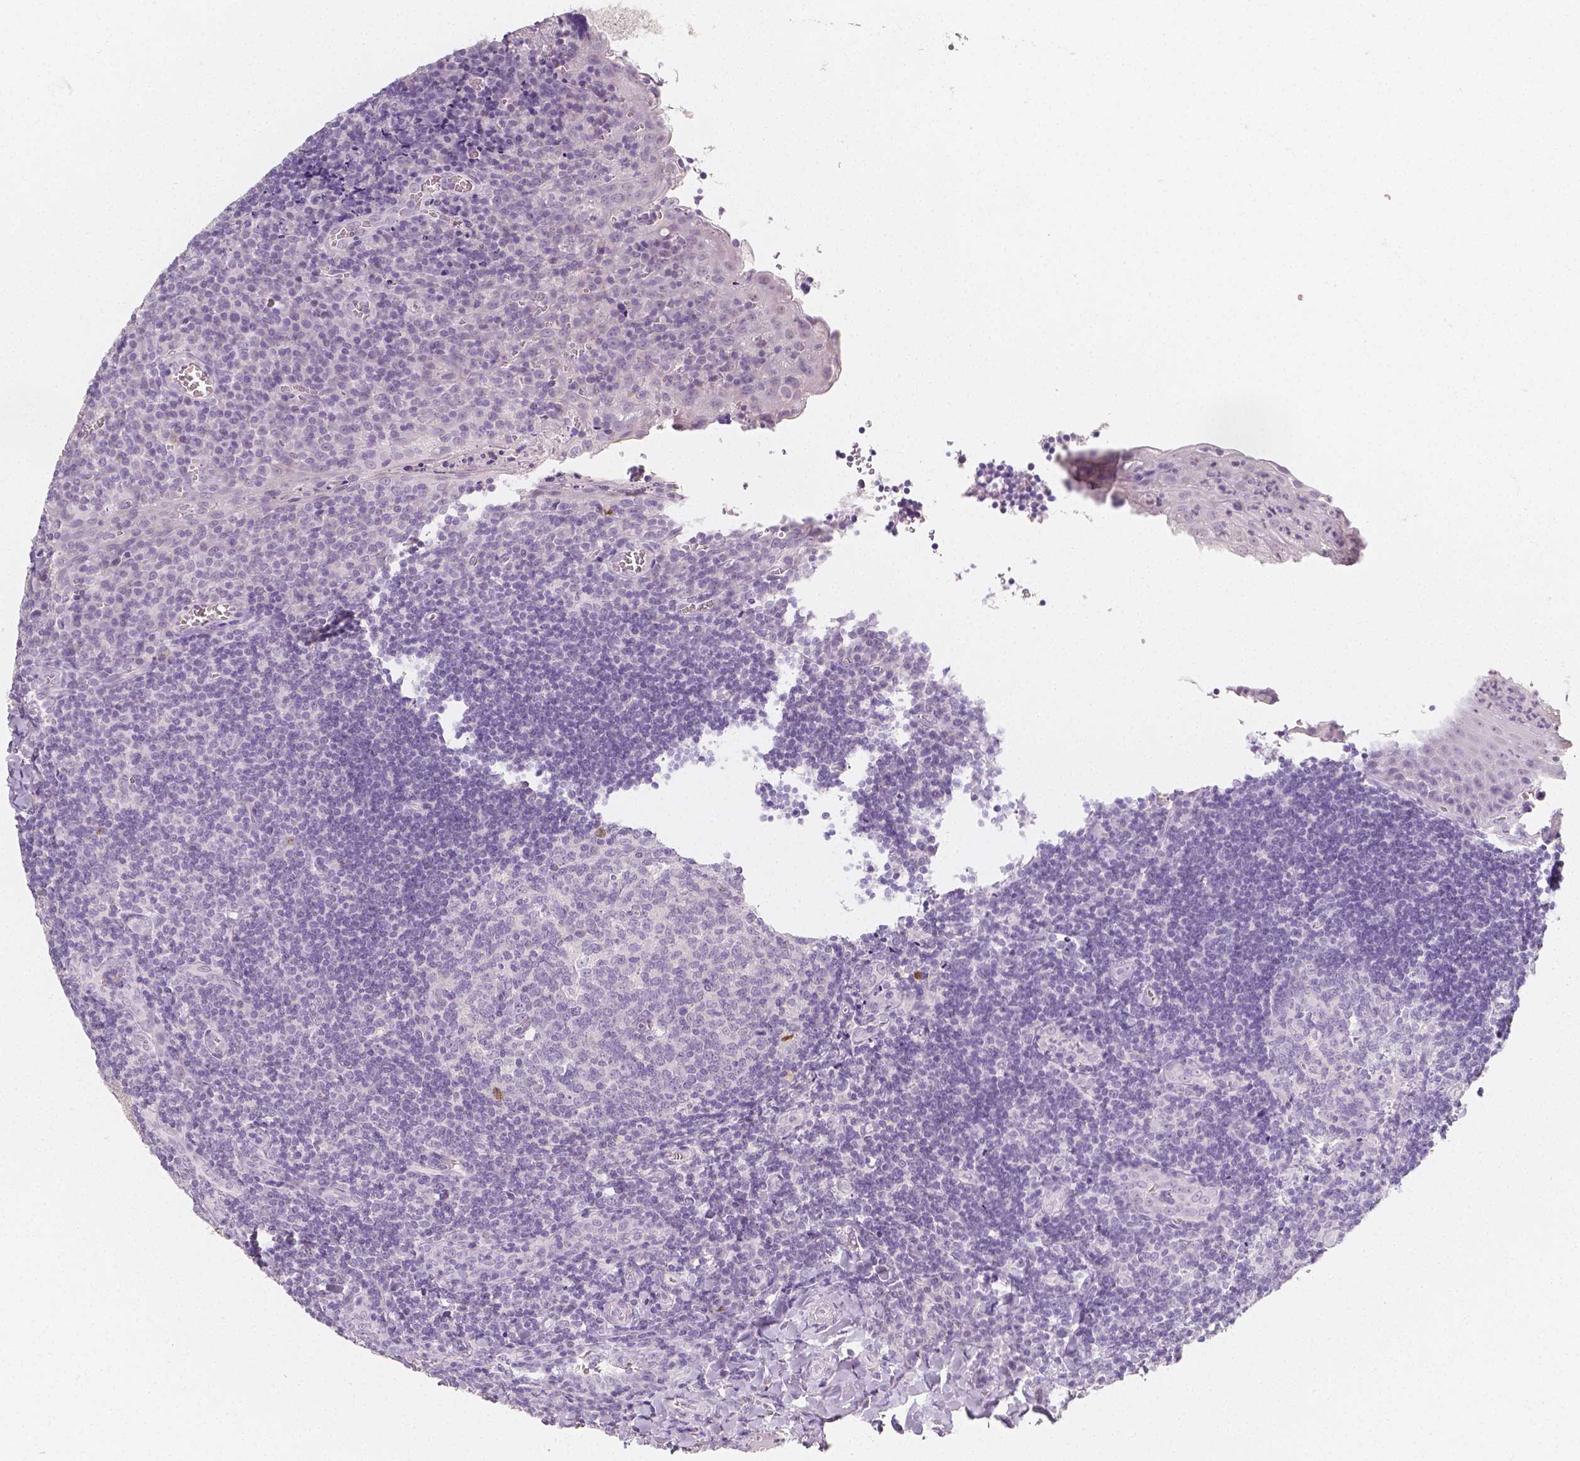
{"staining": {"intensity": "negative", "quantity": "none", "location": "none"}, "tissue": "tonsil", "cell_type": "Germinal center cells", "image_type": "normal", "snomed": [{"axis": "morphology", "description": "Normal tissue, NOS"}, {"axis": "morphology", "description": "Inflammation, NOS"}, {"axis": "topography", "description": "Tonsil"}], "caption": "DAB immunohistochemical staining of normal tonsil shows no significant expression in germinal center cells.", "gene": "HNF1B", "patient": {"sex": "female", "age": 31}}